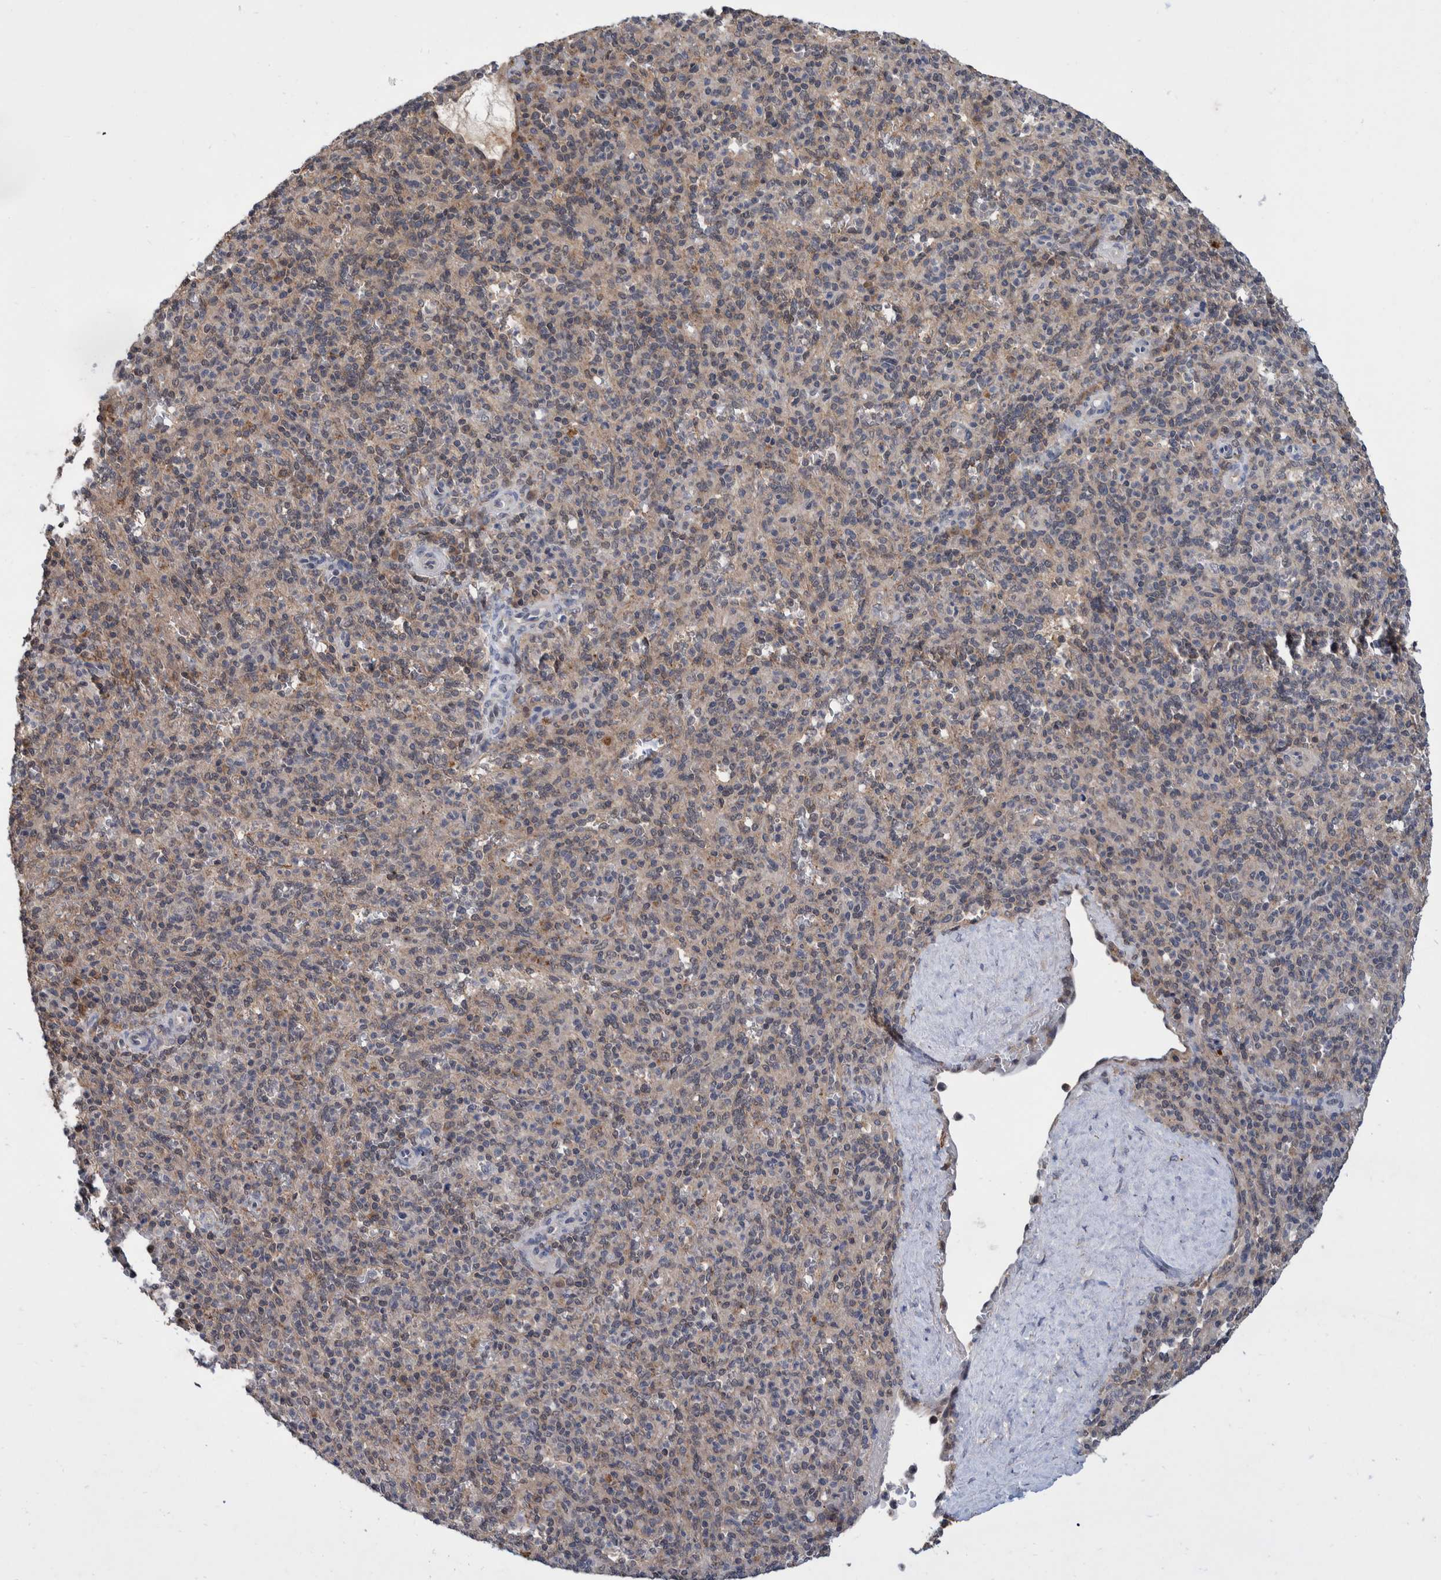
{"staining": {"intensity": "negative", "quantity": "none", "location": "none"}, "tissue": "spleen", "cell_type": "Cells in red pulp", "image_type": "normal", "snomed": [{"axis": "morphology", "description": "Normal tissue, NOS"}, {"axis": "topography", "description": "Spleen"}], "caption": "Spleen was stained to show a protein in brown. There is no significant expression in cells in red pulp. (Stains: DAB IHC with hematoxylin counter stain, Microscopy: brightfield microscopy at high magnification).", "gene": "PLPBP", "patient": {"sex": "male", "age": 36}}